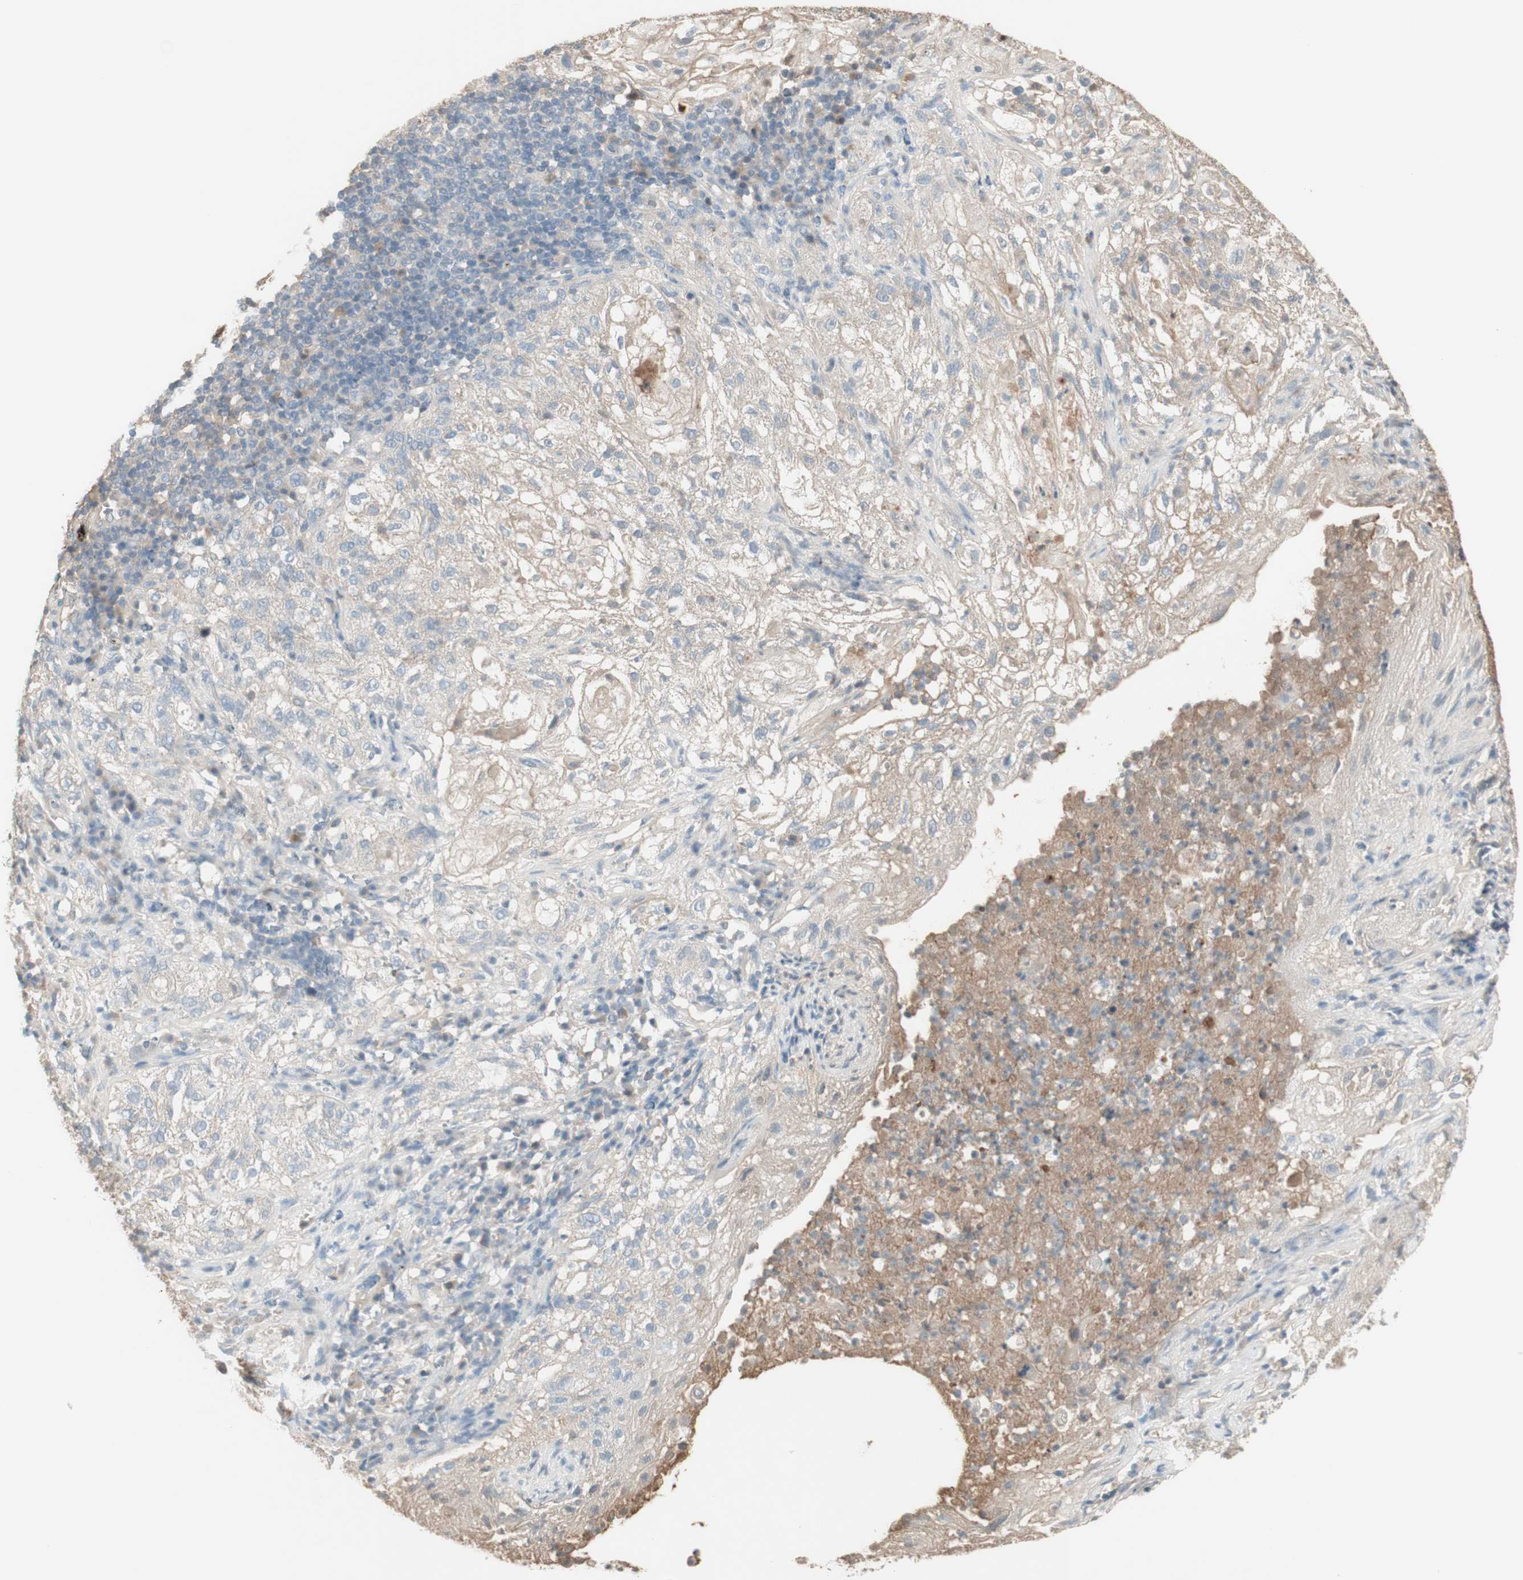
{"staining": {"intensity": "negative", "quantity": "none", "location": "none"}, "tissue": "lung cancer", "cell_type": "Tumor cells", "image_type": "cancer", "snomed": [{"axis": "morphology", "description": "Inflammation, NOS"}, {"axis": "morphology", "description": "Squamous cell carcinoma, NOS"}, {"axis": "topography", "description": "Lymph node"}, {"axis": "topography", "description": "Soft tissue"}, {"axis": "topography", "description": "Lung"}], "caption": "Protein analysis of lung cancer (squamous cell carcinoma) displays no significant expression in tumor cells. (DAB (3,3'-diaminobenzidine) IHC visualized using brightfield microscopy, high magnification).", "gene": "IFNG", "patient": {"sex": "male", "age": 66}}